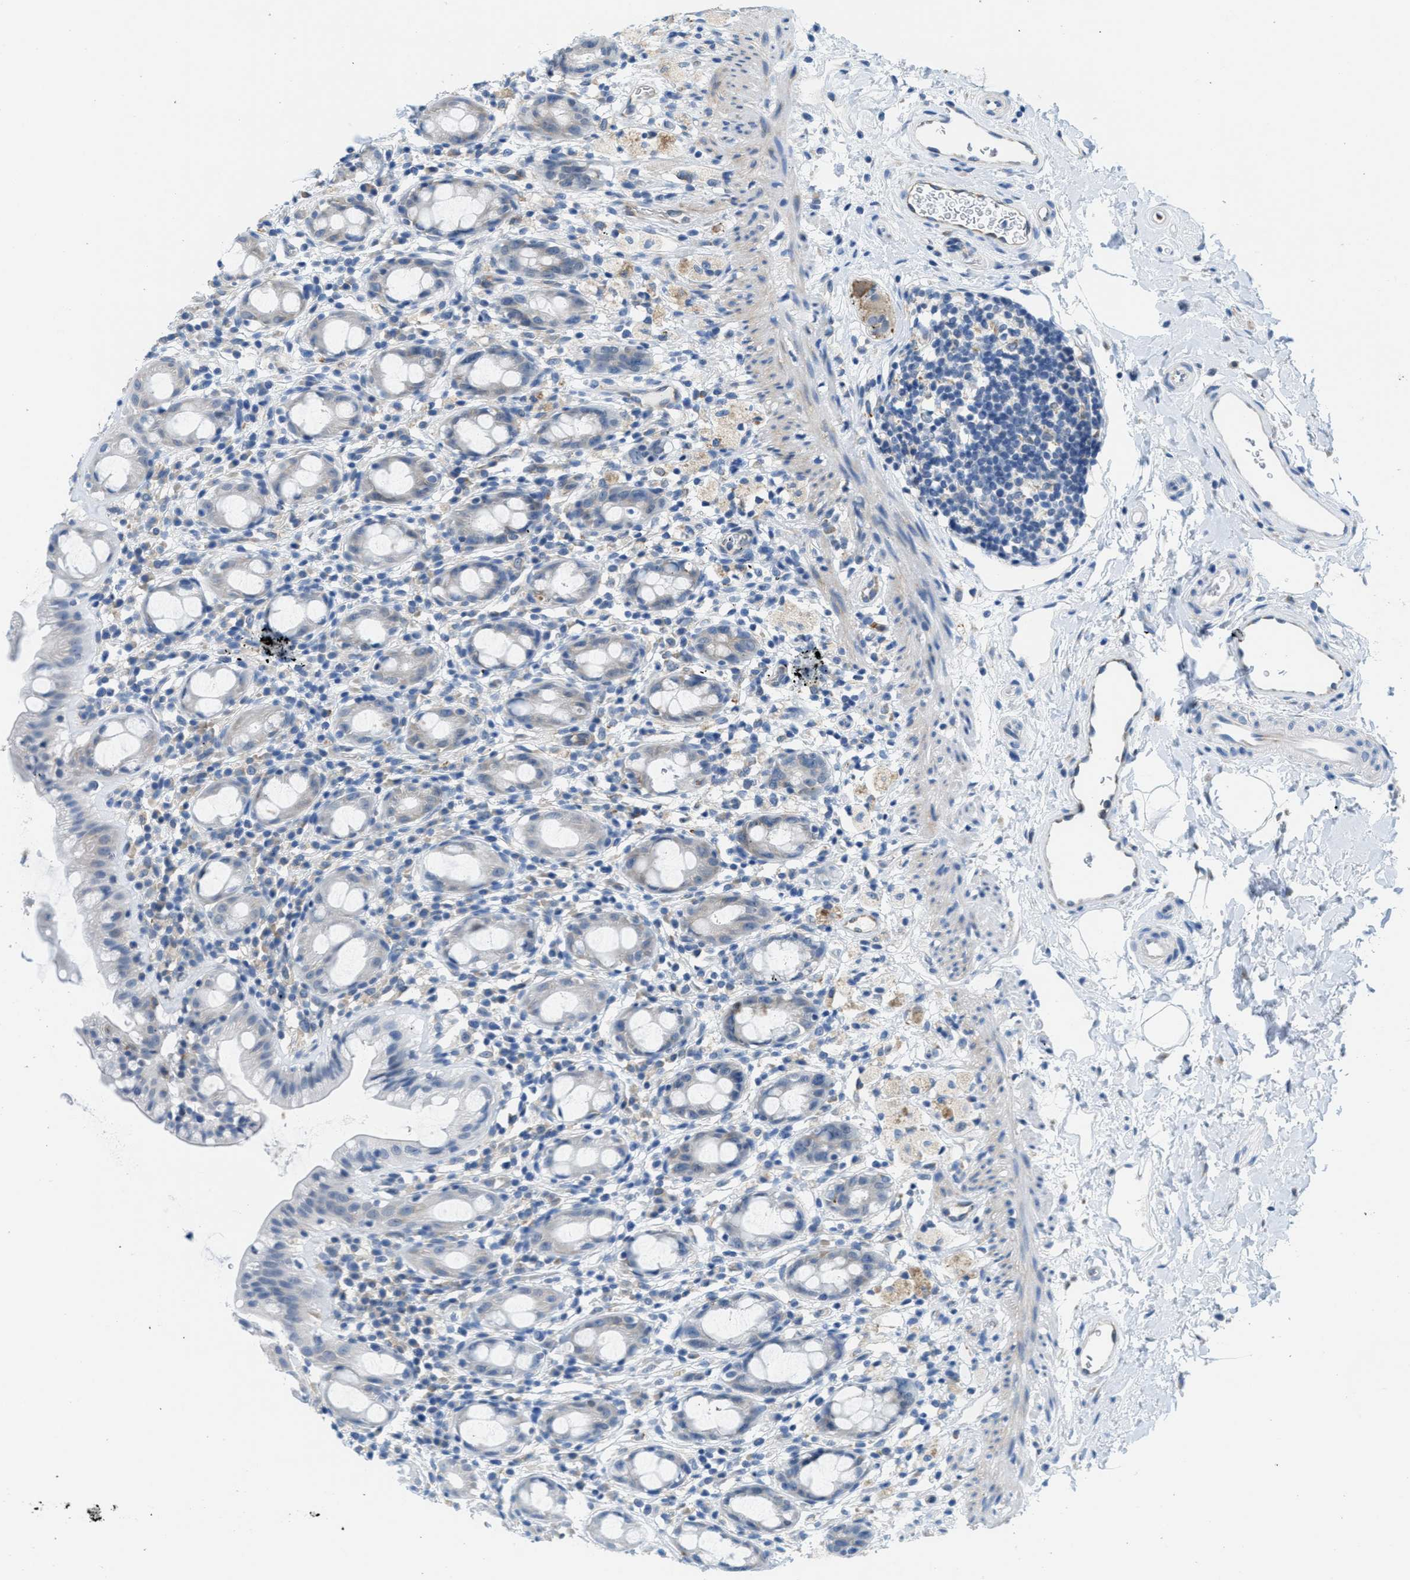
{"staining": {"intensity": "negative", "quantity": "none", "location": "none"}, "tissue": "rectum", "cell_type": "Glandular cells", "image_type": "normal", "snomed": [{"axis": "morphology", "description": "Normal tissue, NOS"}, {"axis": "topography", "description": "Rectum"}], "caption": "High power microscopy photomicrograph of an immunohistochemistry image of unremarkable rectum, revealing no significant positivity in glandular cells.", "gene": "PTDSS1", "patient": {"sex": "male", "age": 44}}